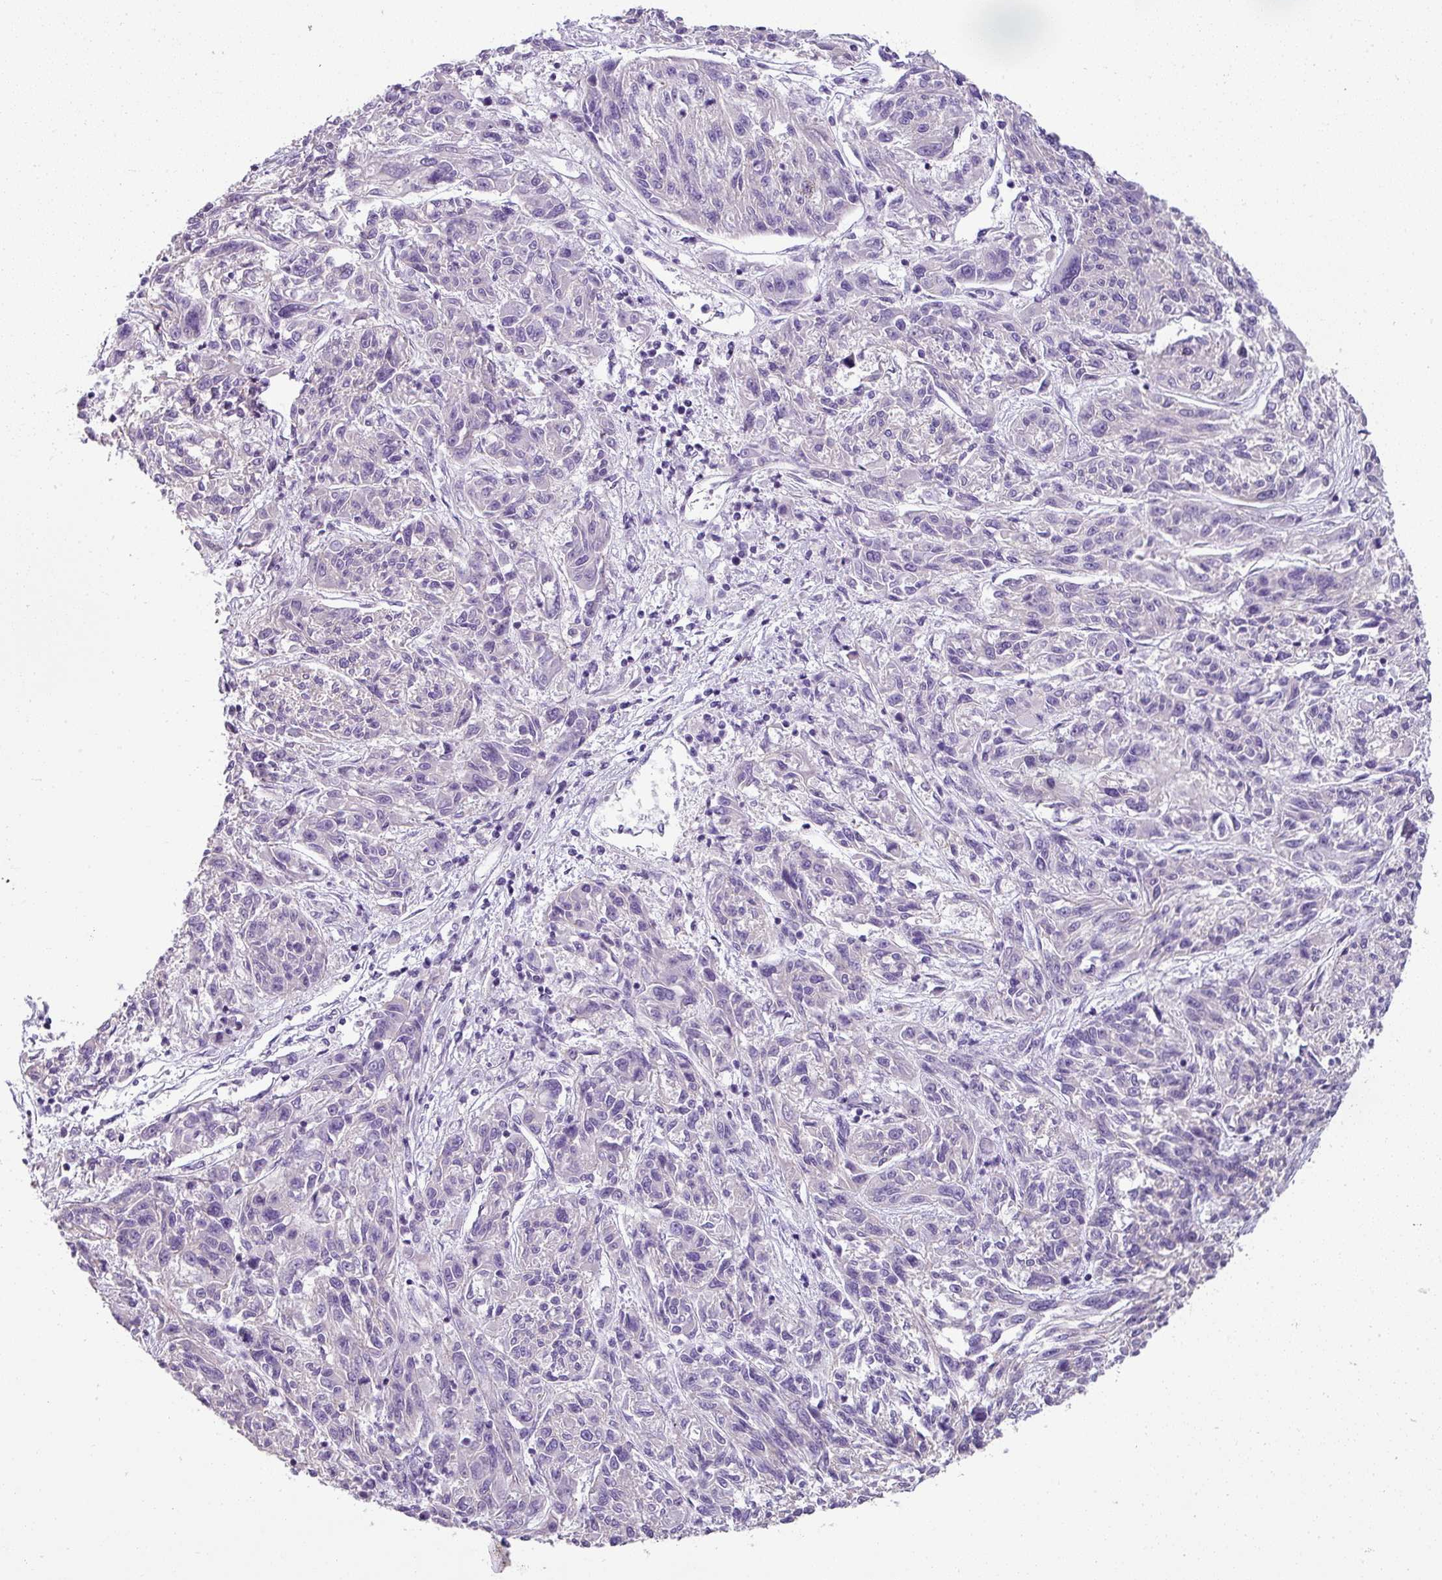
{"staining": {"intensity": "negative", "quantity": "none", "location": "none"}, "tissue": "melanoma", "cell_type": "Tumor cells", "image_type": "cancer", "snomed": [{"axis": "morphology", "description": "Malignant melanoma, NOS"}, {"axis": "topography", "description": "Skin"}], "caption": "Melanoma was stained to show a protein in brown. There is no significant positivity in tumor cells. (Brightfield microscopy of DAB (3,3'-diaminobenzidine) immunohistochemistry at high magnification).", "gene": "PALS2", "patient": {"sex": "male", "age": 53}}